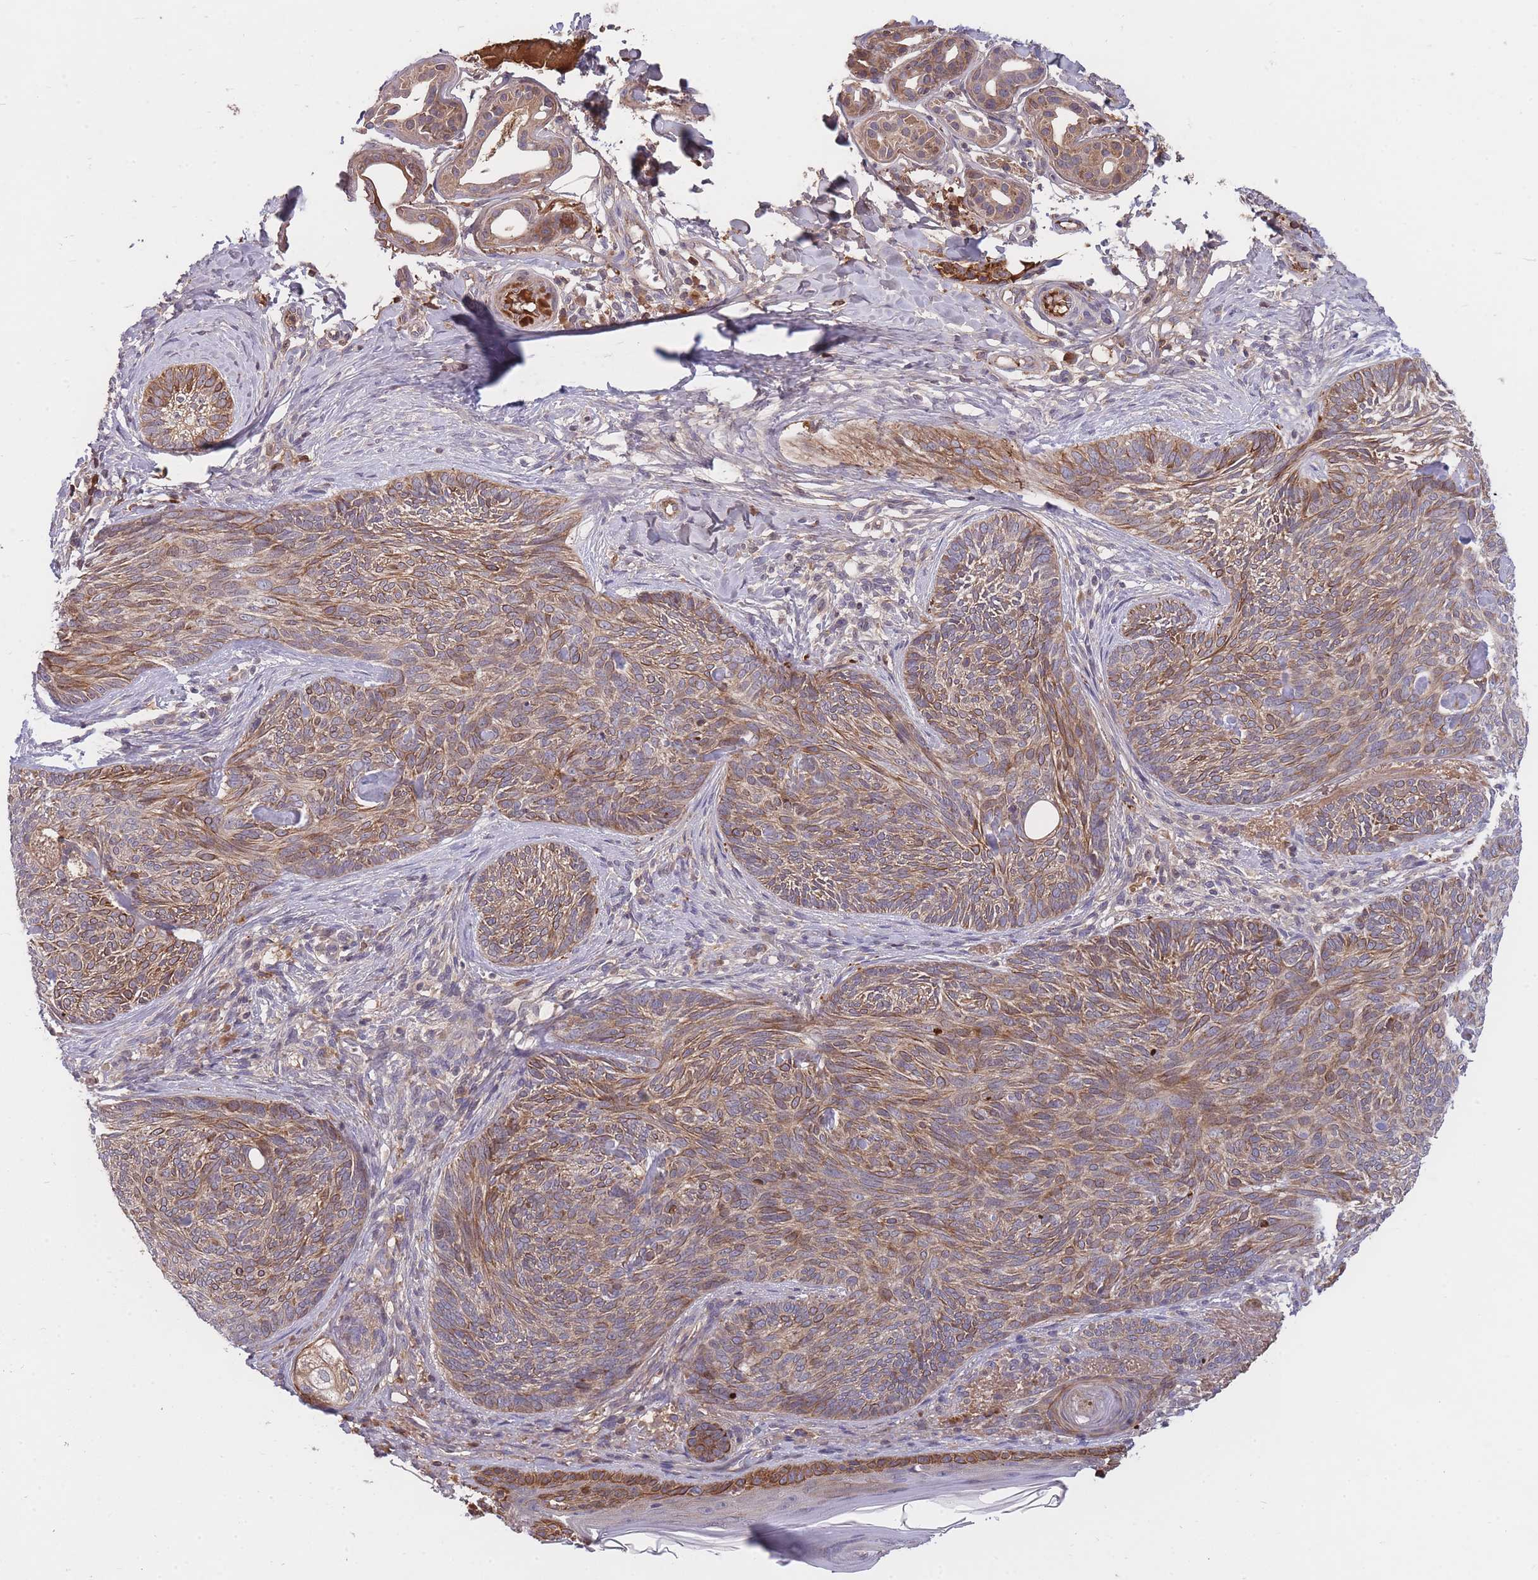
{"staining": {"intensity": "moderate", "quantity": ">75%", "location": "cytoplasmic/membranous"}, "tissue": "skin cancer", "cell_type": "Tumor cells", "image_type": "cancer", "snomed": [{"axis": "morphology", "description": "Basal cell carcinoma"}, {"axis": "topography", "description": "Skin"}], "caption": "Immunohistochemistry (IHC) (DAB) staining of skin cancer displays moderate cytoplasmic/membranous protein positivity in about >75% of tumor cells. The protein is shown in brown color, while the nuclei are stained blue.", "gene": "RALGDS", "patient": {"sex": "male", "age": 73}}